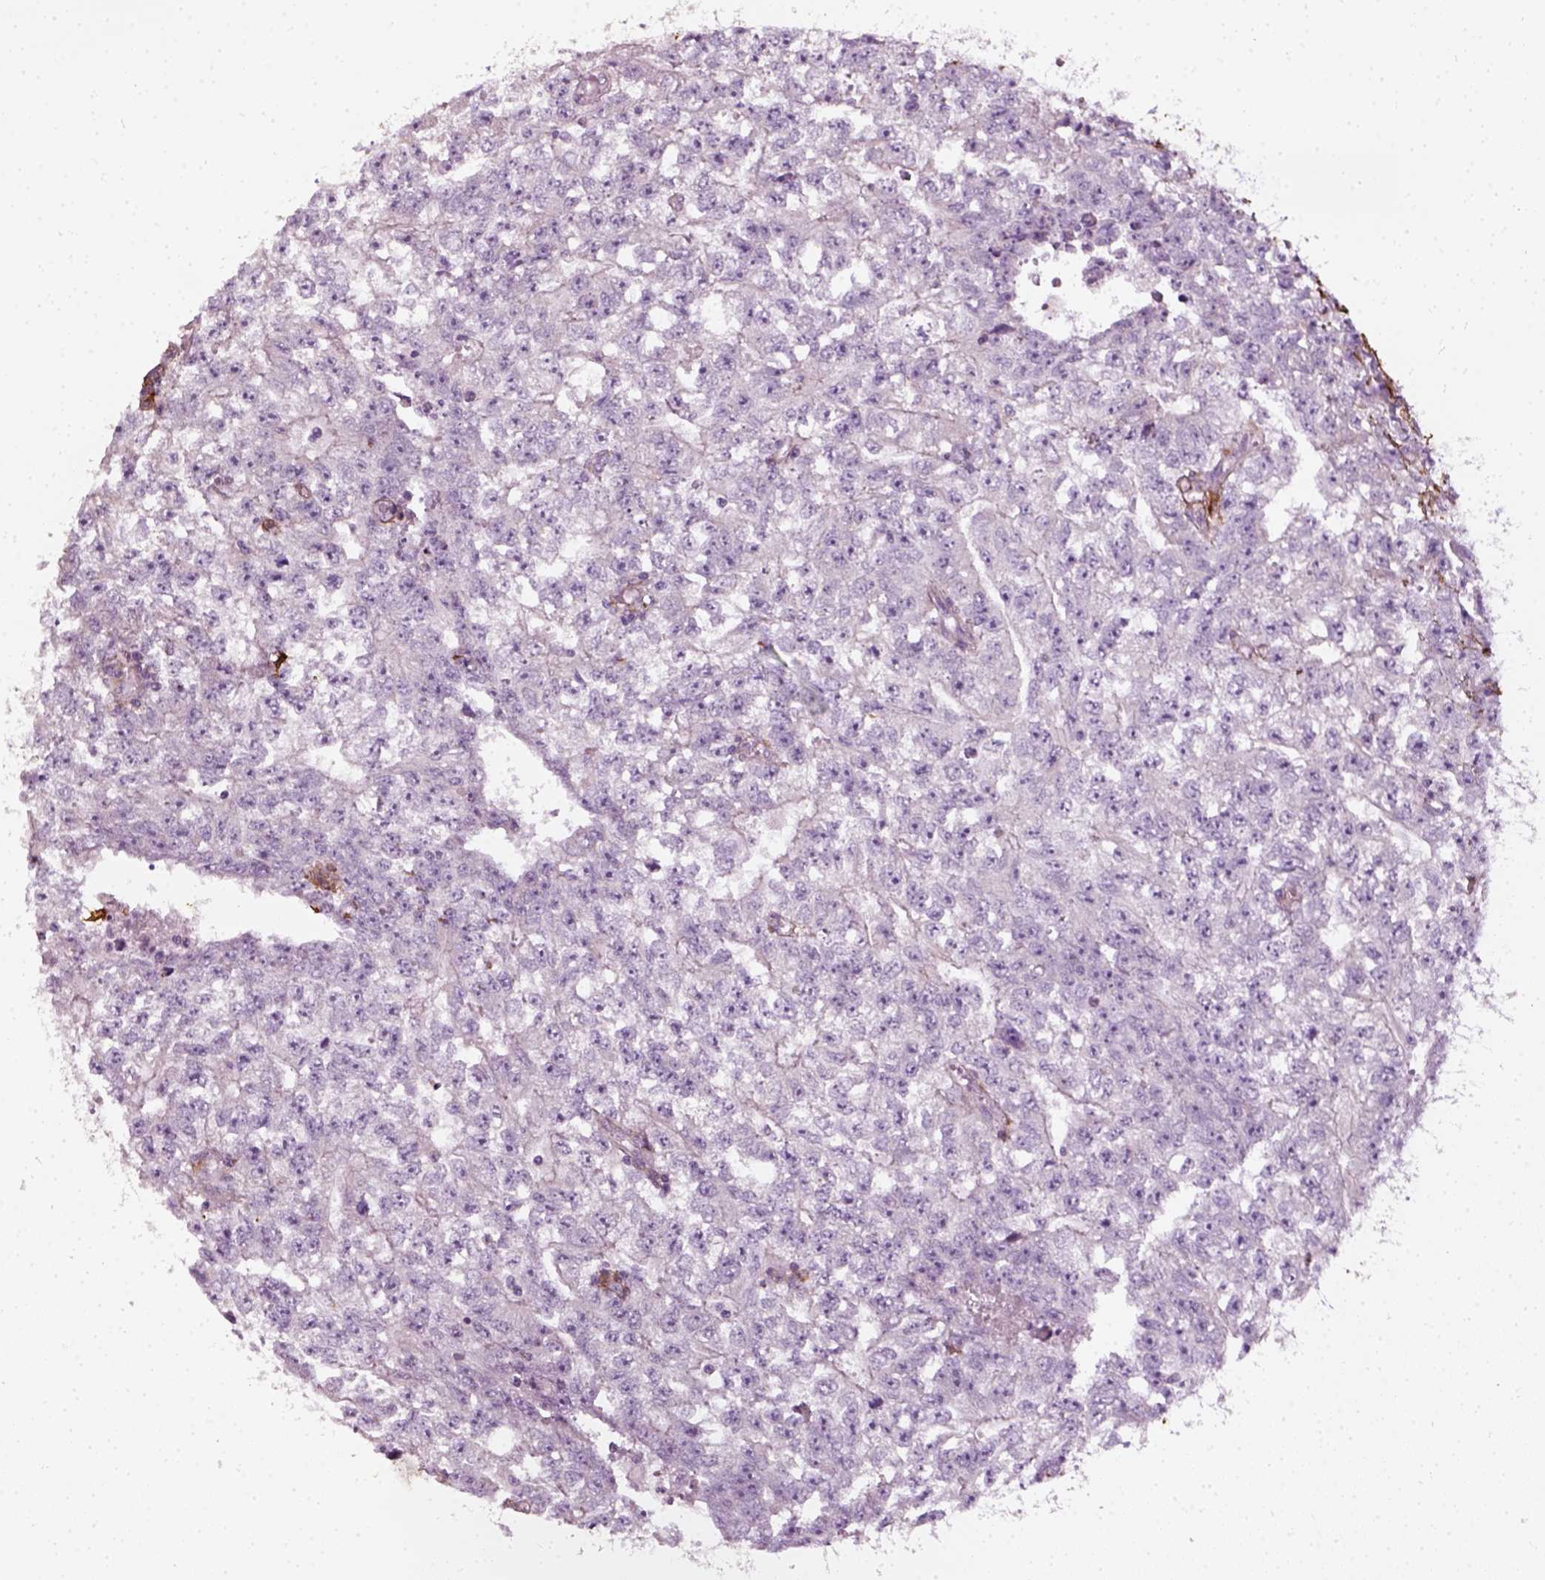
{"staining": {"intensity": "negative", "quantity": "none", "location": "none"}, "tissue": "testis cancer", "cell_type": "Tumor cells", "image_type": "cancer", "snomed": [{"axis": "morphology", "description": "Carcinoma, Embryonal, NOS"}, {"axis": "morphology", "description": "Teratoma, malignant, NOS"}, {"axis": "topography", "description": "Testis"}], "caption": "The photomicrograph demonstrates no significant positivity in tumor cells of testis cancer.", "gene": "COL6A2", "patient": {"sex": "male", "age": 24}}